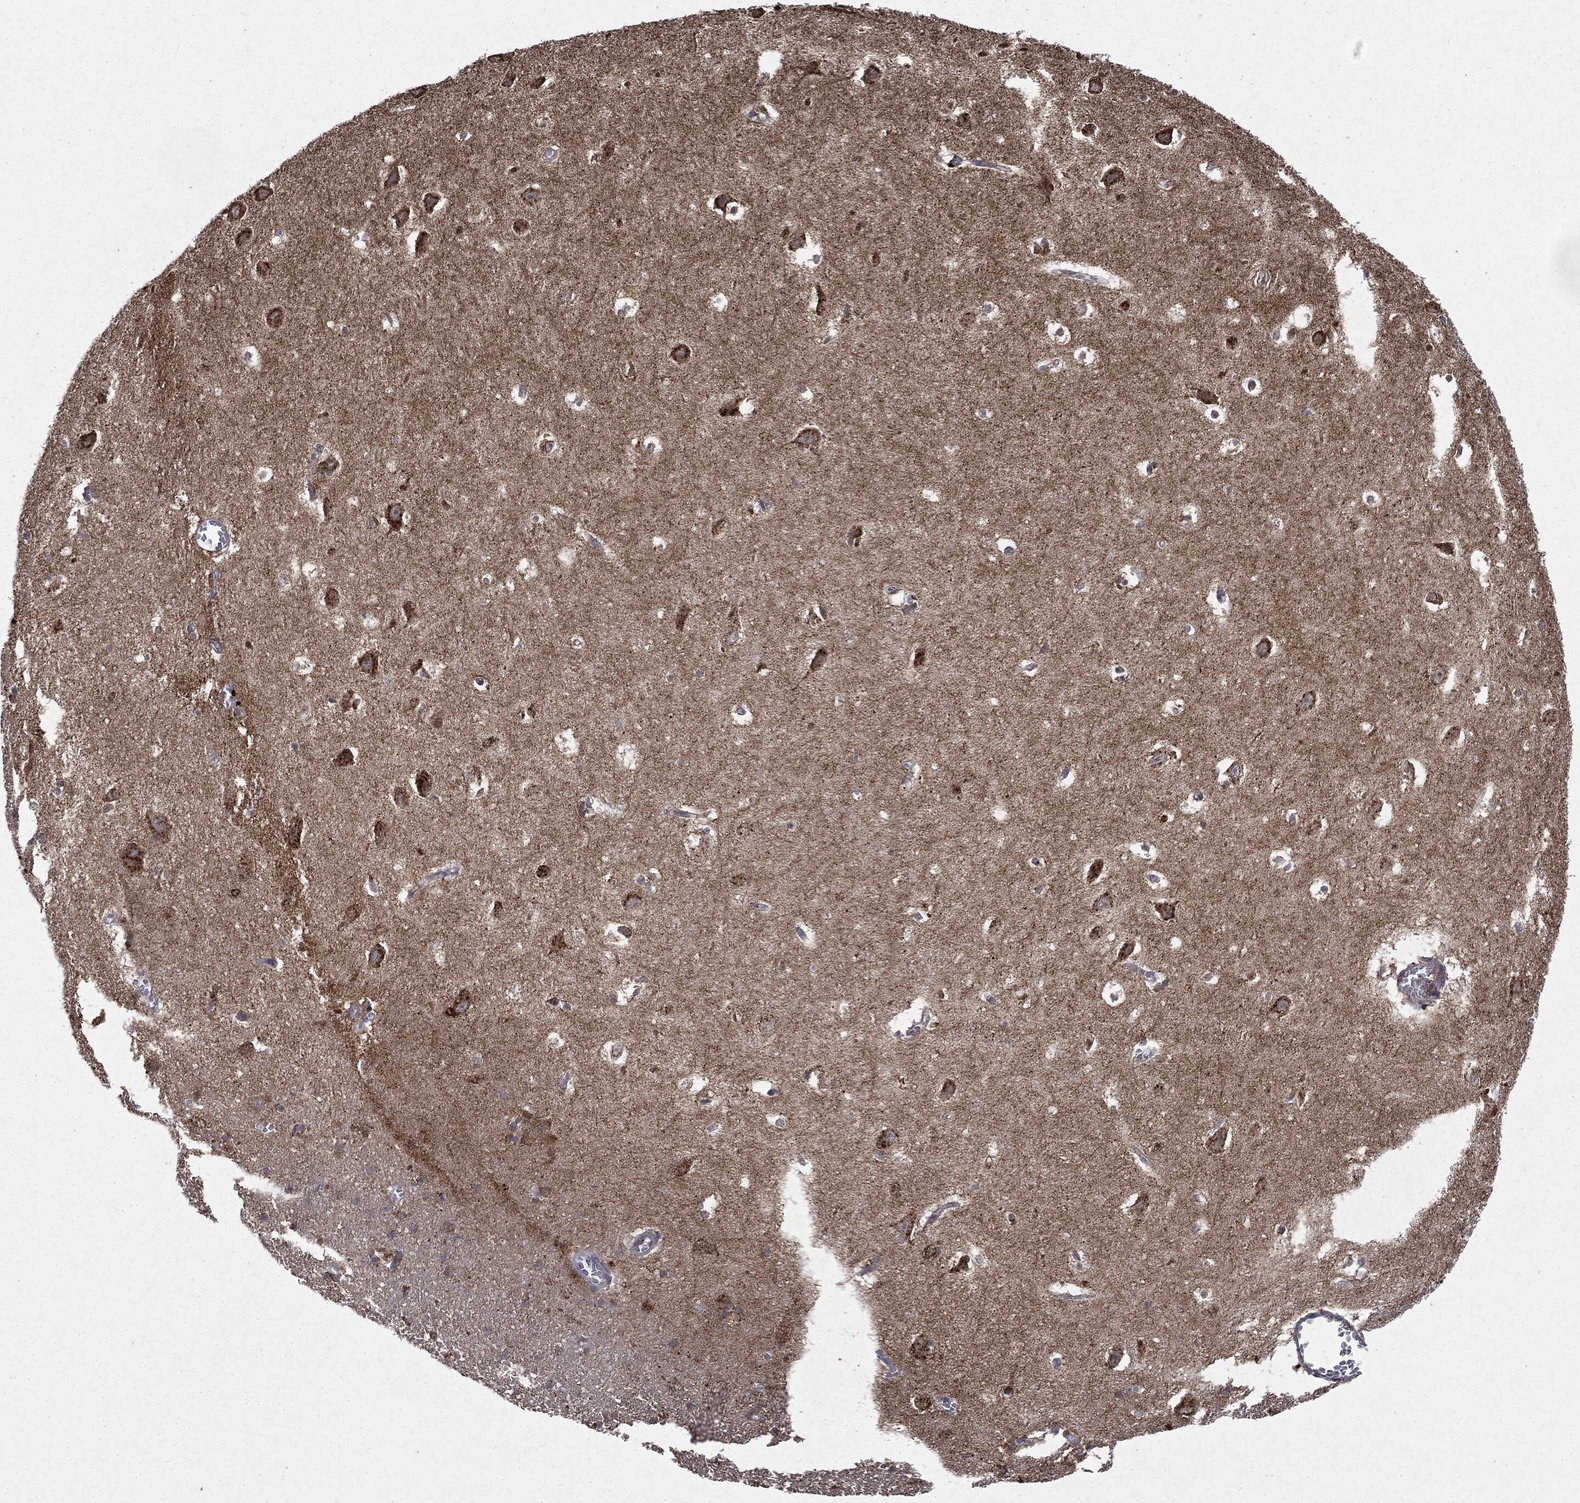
{"staining": {"intensity": "negative", "quantity": "none", "location": "none"}, "tissue": "hippocampus", "cell_type": "Glial cells", "image_type": "normal", "snomed": [{"axis": "morphology", "description": "Normal tissue, NOS"}, {"axis": "topography", "description": "Hippocampus"}], "caption": "This is an immunohistochemistry (IHC) image of unremarkable hippocampus. There is no staining in glial cells.", "gene": "PLPPR2", "patient": {"sex": "female", "age": 64}}